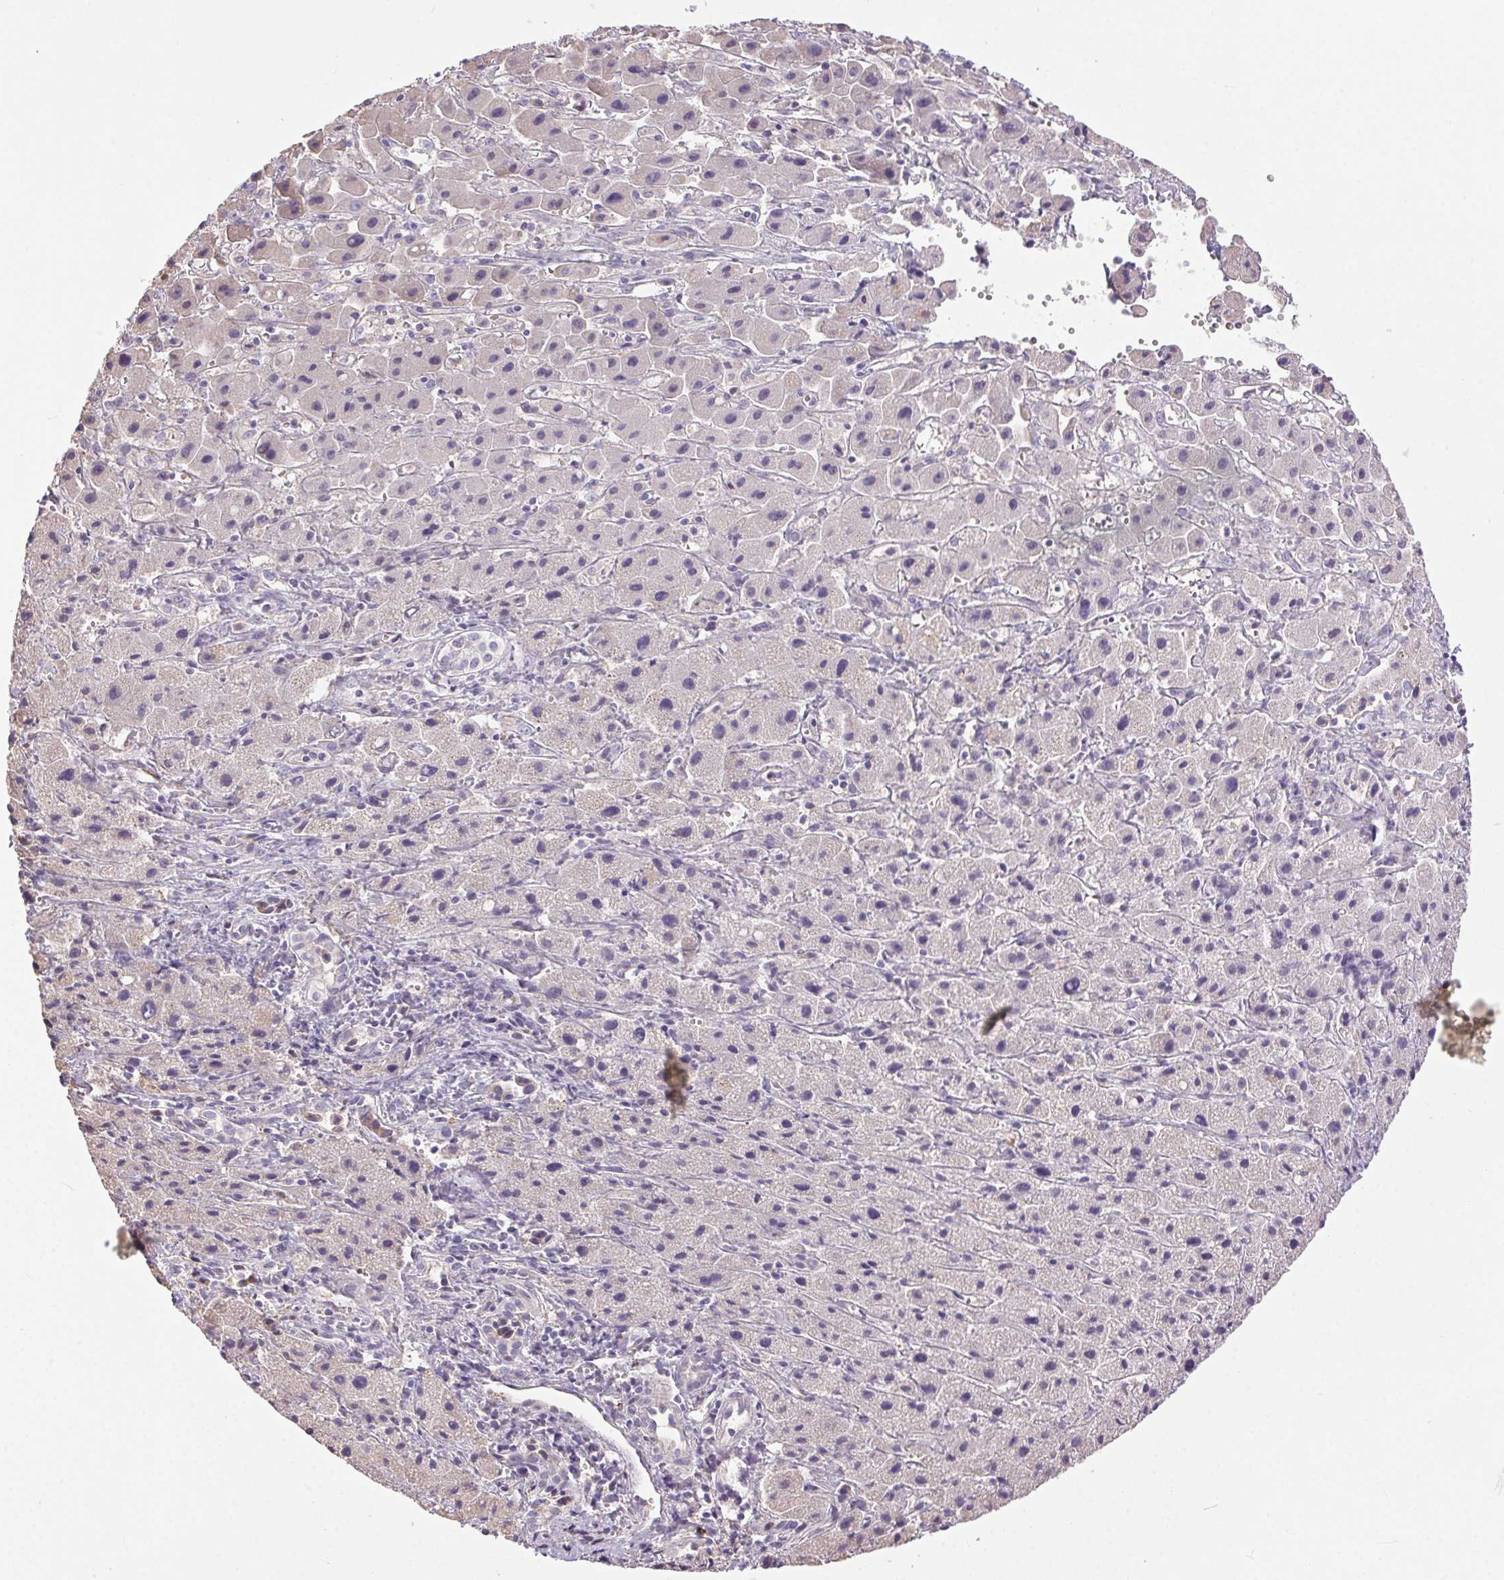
{"staining": {"intensity": "negative", "quantity": "none", "location": "none"}, "tissue": "liver cancer", "cell_type": "Tumor cells", "image_type": "cancer", "snomed": [{"axis": "morphology", "description": "Cholangiocarcinoma"}, {"axis": "topography", "description": "Liver"}], "caption": "Cholangiocarcinoma (liver) was stained to show a protein in brown. There is no significant expression in tumor cells.", "gene": "SNX31", "patient": {"sex": "female", "age": 61}}